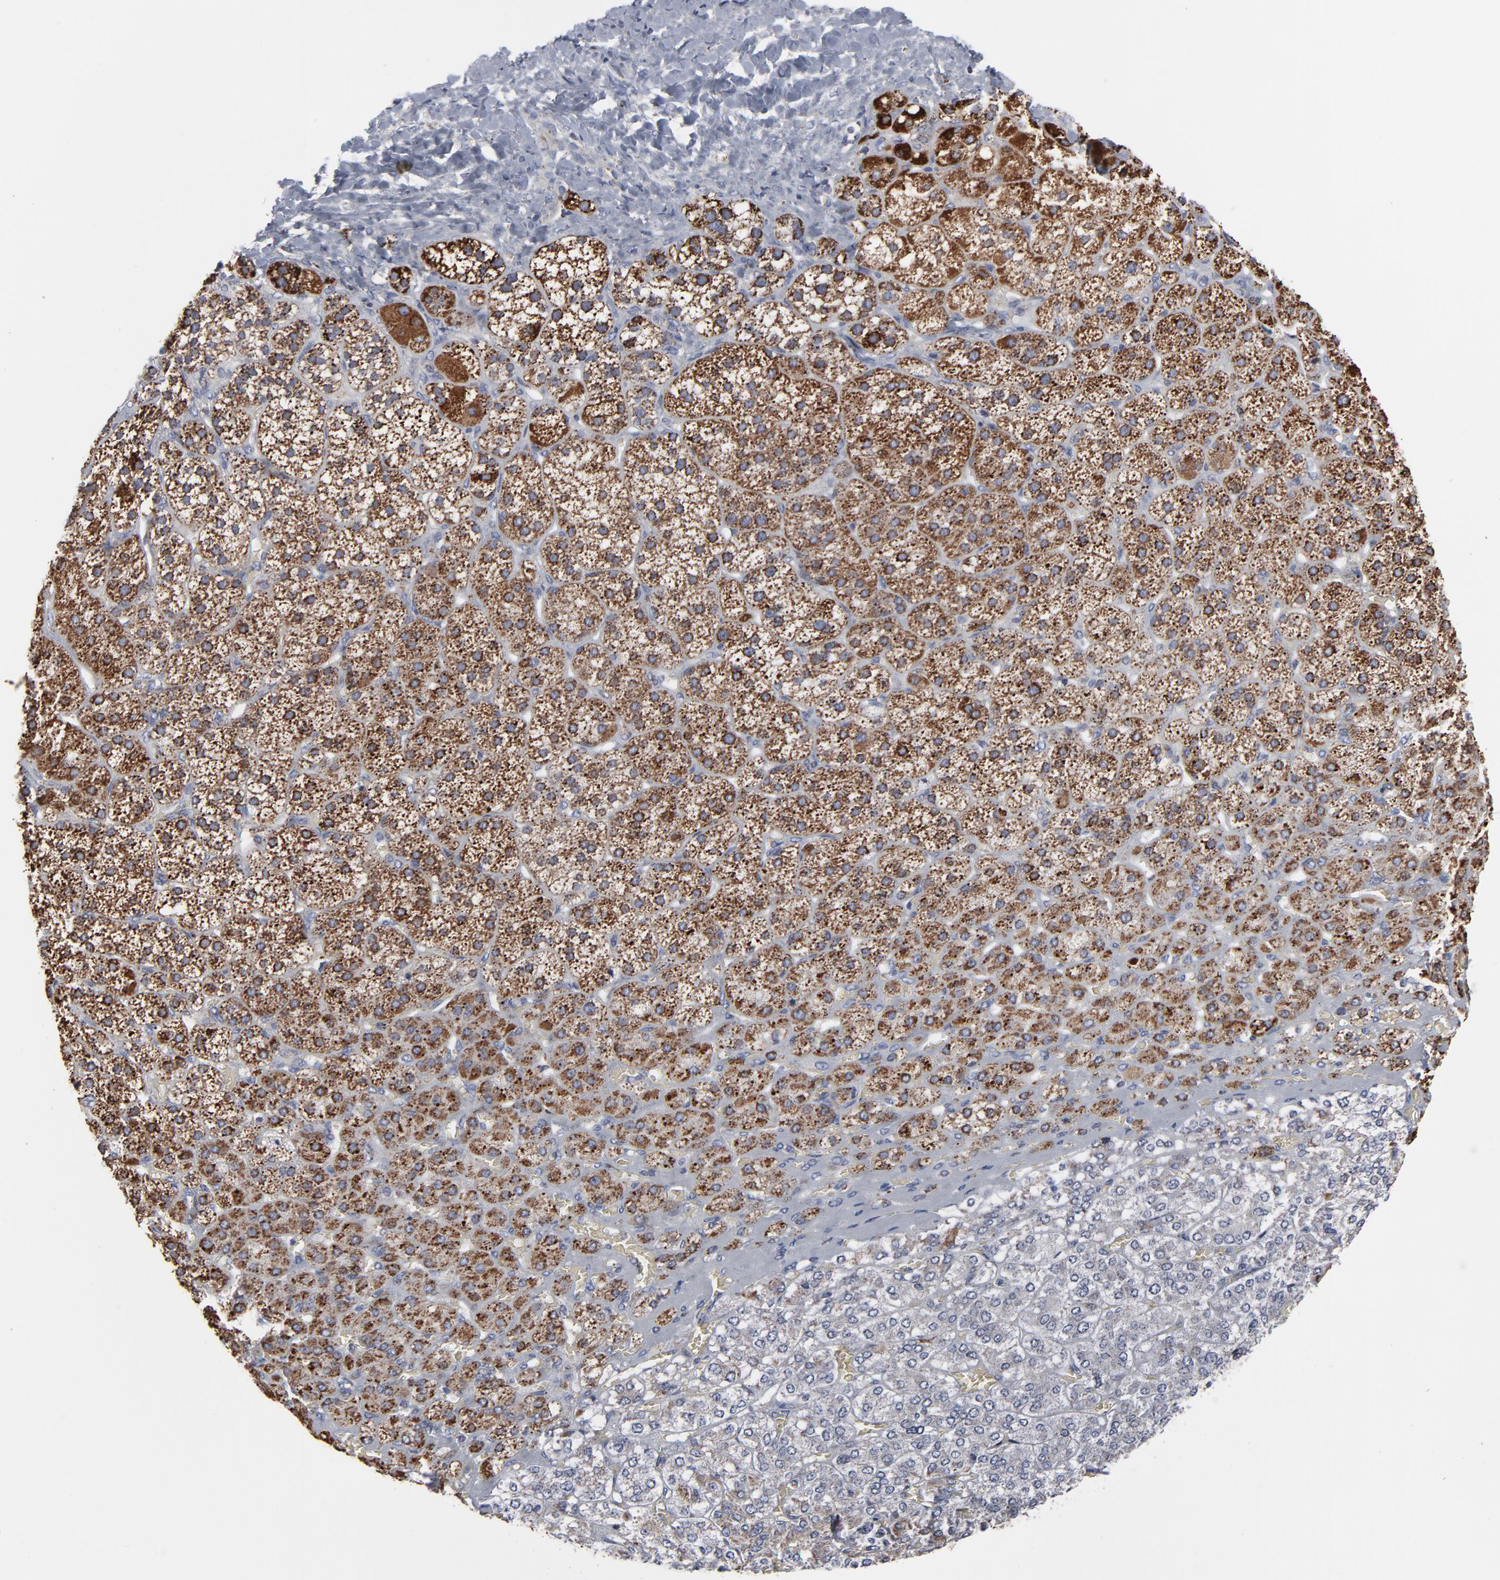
{"staining": {"intensity": "strong", "quantity": ">75%", "location": "cytoplasmic/membranous"}, "tissue": "adrenal gland", "cell_type": "Glandular cells", "image_type": "normal", "snomed": [{"axis": "morphology", "description": "Normal tissue, NOS"}, {"axis": "topography", "description": "Adrenal gland"}], "caption": "Glandular cells reveal strong cytoplasmic/membranous staining in about >75% of cells in unremarkable adrenal gland. The protein of interest is stained brown, and the nuclei are stained in blue (DAB (3,3'-diaminobenzidine) IHC with brightfield microscopy, high magnification).", "gene": "TXNRD2", "patient": {"sex": "female", "age": 71}}